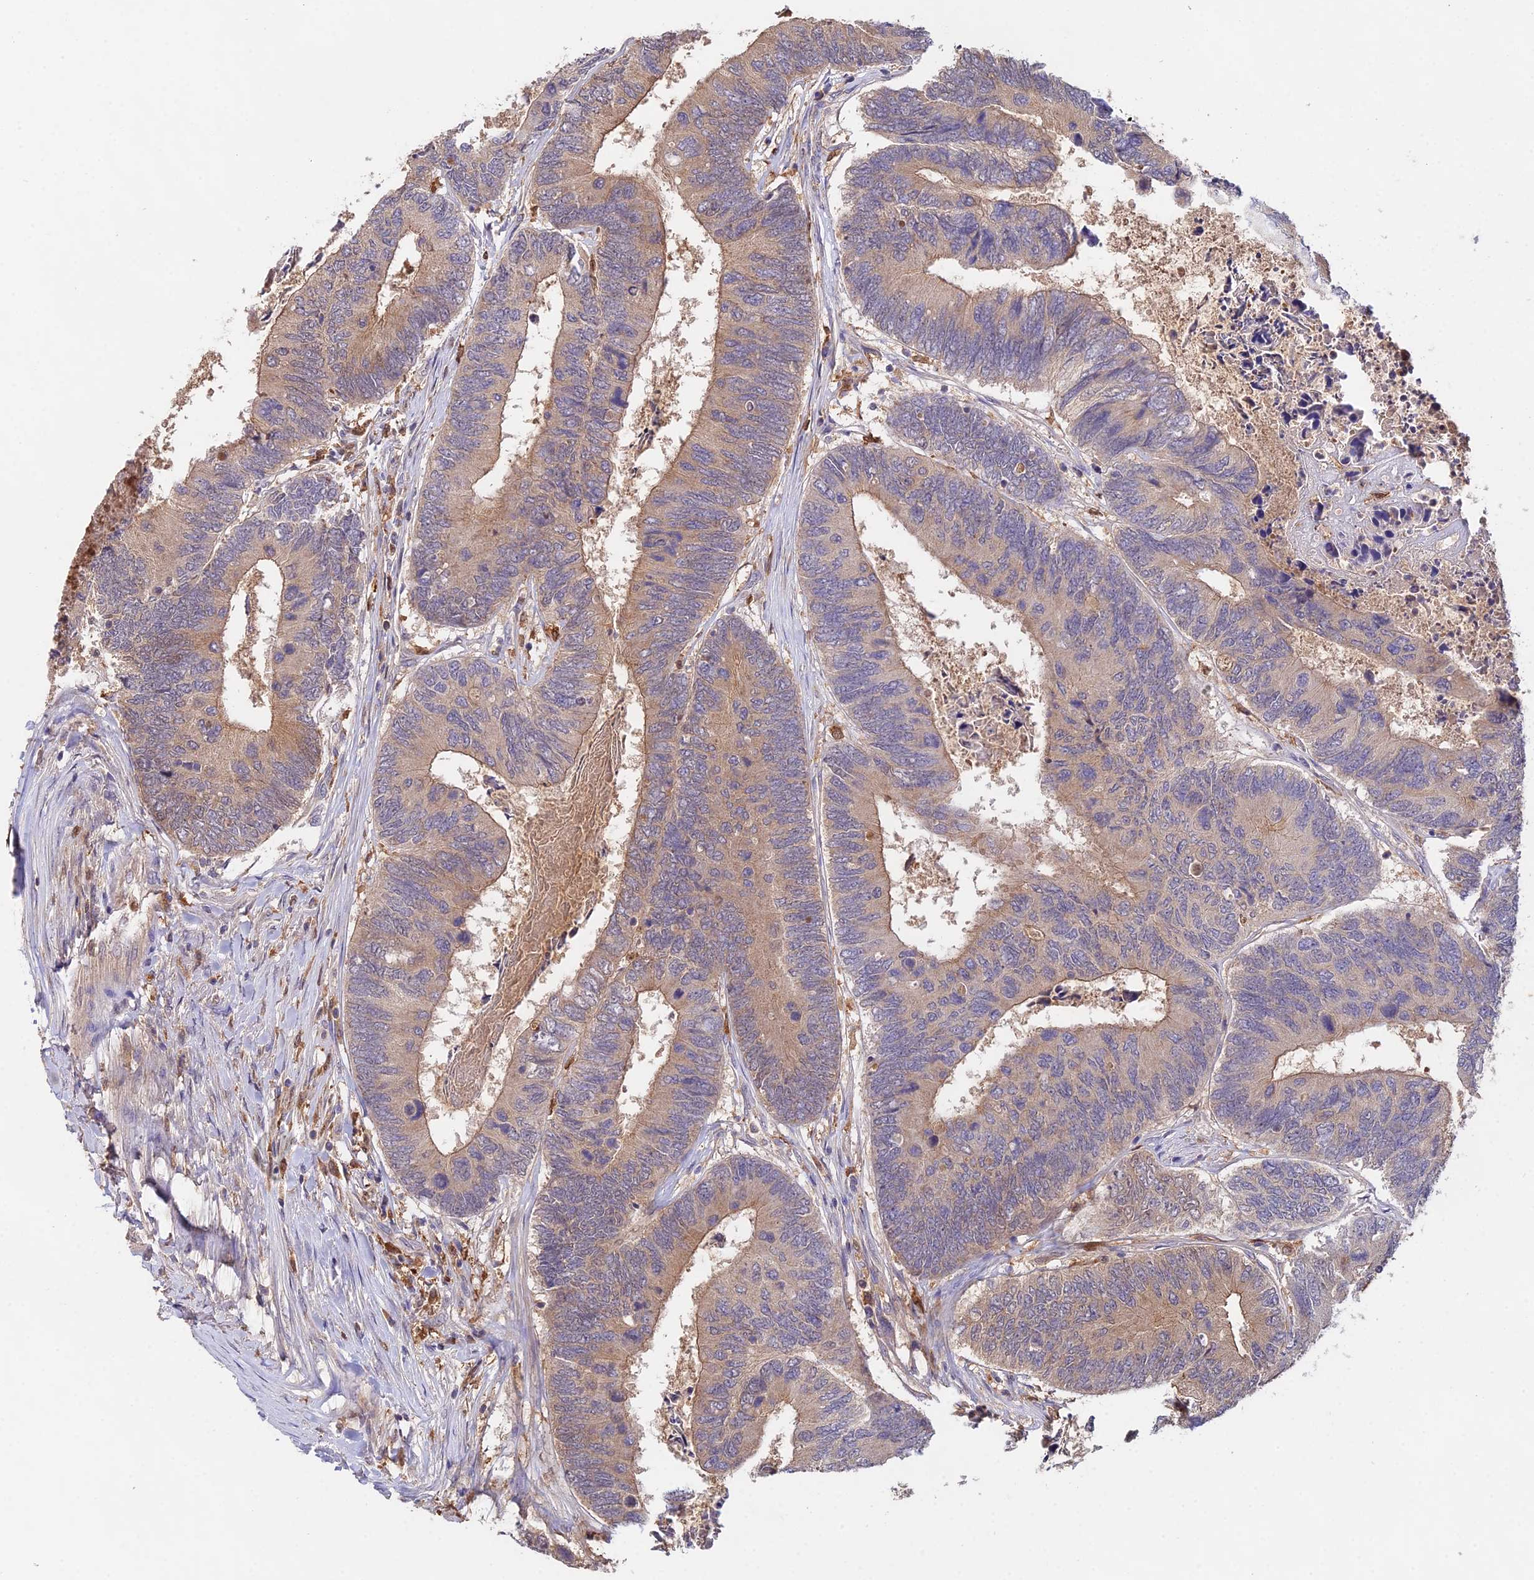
{"staining": {"intensity": "weak", "quantity": ">75%", "location": "cytoplasmic/membranous"}, "tissue": "colorectal cancer", "cell_type": "Tumor cells", "image_type": "cancer", "snomed": [{"axis": "morphology", "description": "Adenocarcinoma, NOS"}, {"axis": "topography", "description": "Colon"}], "caption": "IHC (DAB (3,3'-diaminobenzidine)) staining of colorectal cancer (adenocarcinoma) displays weak cytoplasmic/membranous protein expression in about >75% of tumor cells. Immunohistochemistry stains the protein in brown and the nuclei are stained blue.", "gene": "FBP1", "patient": {"sex": "female", "age": 67}}